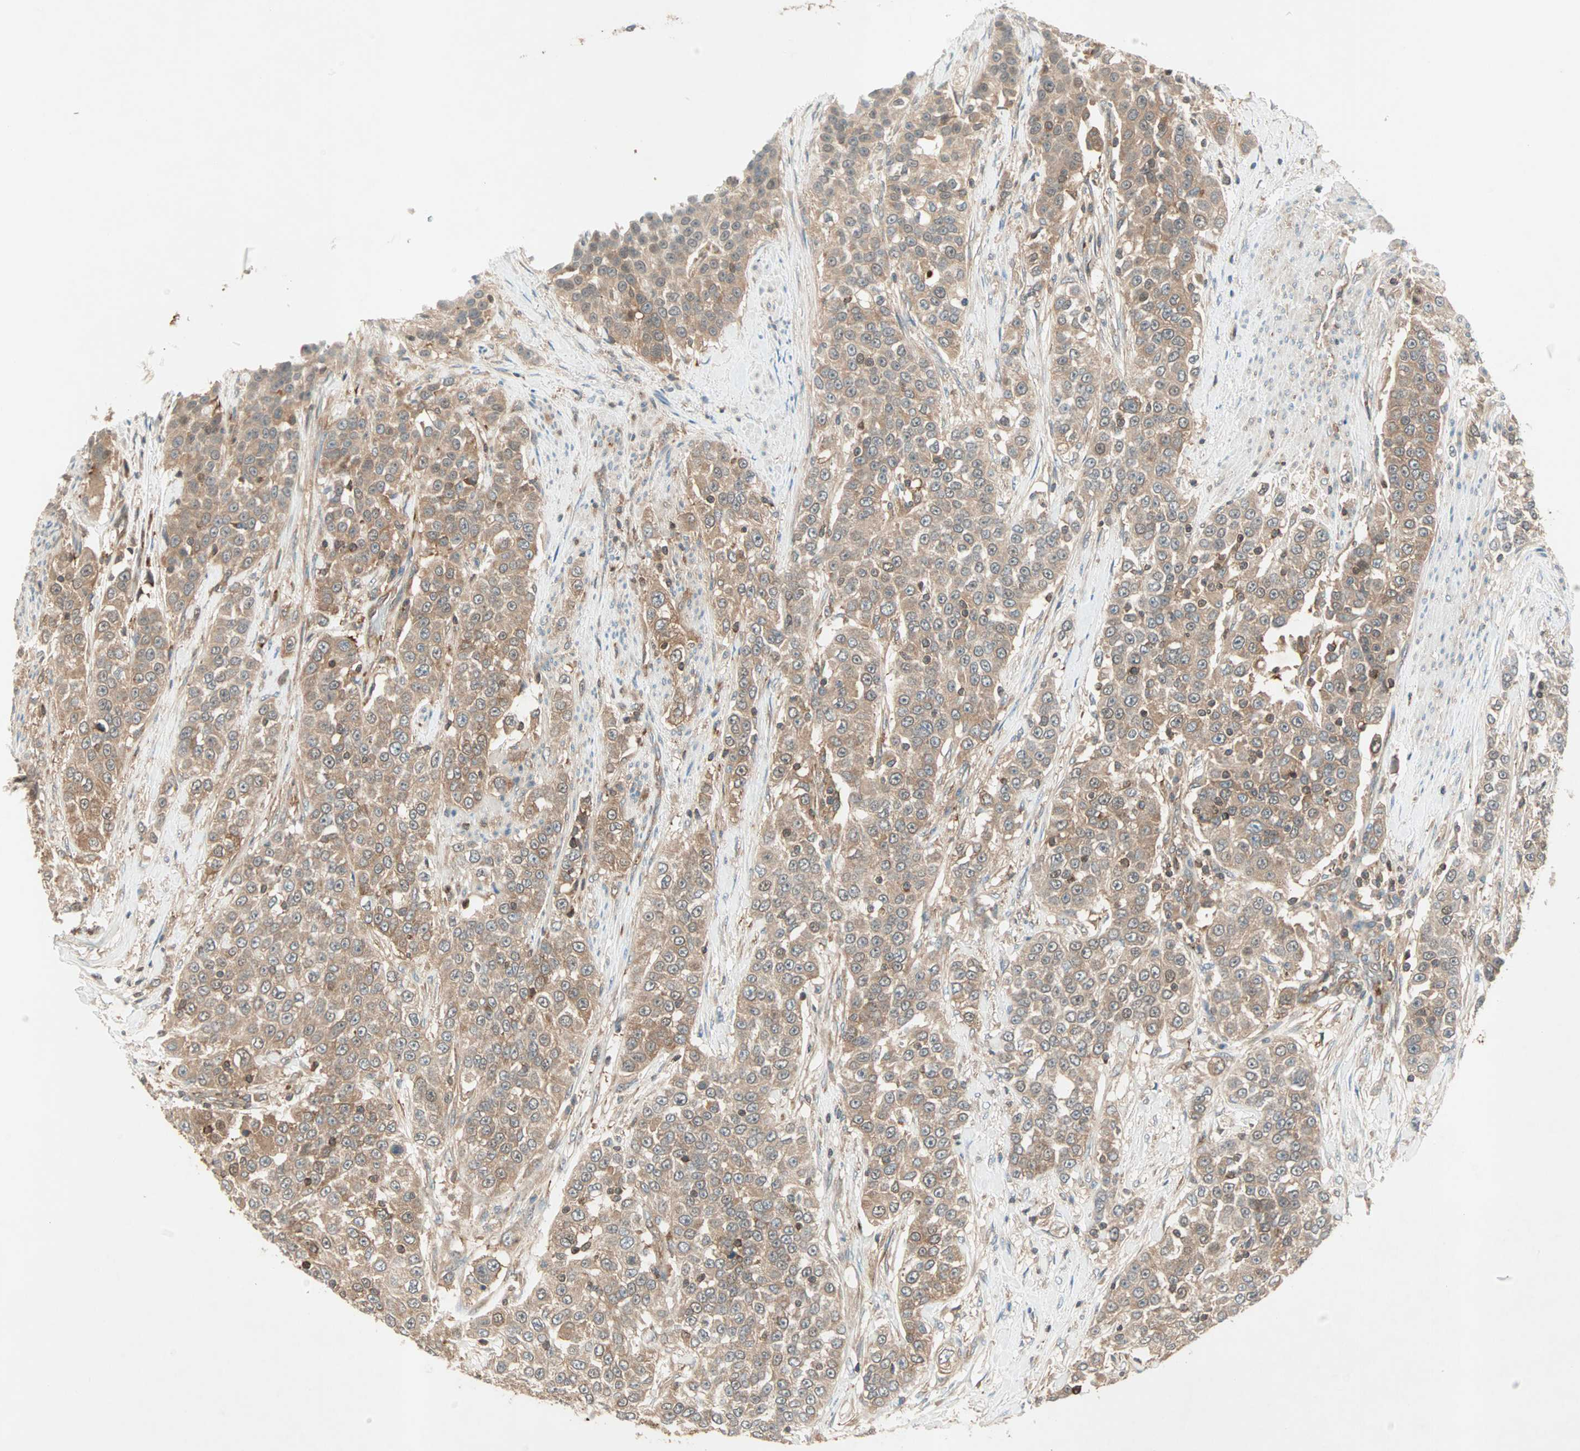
{"staining": {"intensity": "moderate", "quantity": ">75%", "location": "cytoplasmic/membranous,nuclear"}, "tissue": "urothelial cancer", "cell_type": "Tumor cells", "image_type": "cancer", "snomed": [{"axis": "morphology", "description": "Urothelial carcinoma, High grade"}, {"axis": "topography", "description": "Urinary bladder"}], "caption": "Human urothelial carcinoma (high-grade) stained with a brown dye shows moderate cytoplasmic/membranous and nuclear positive expression in approximately >75% of tumor cells.", "gene": "TEC", "patient": {"sex": "female", "age": 80}}